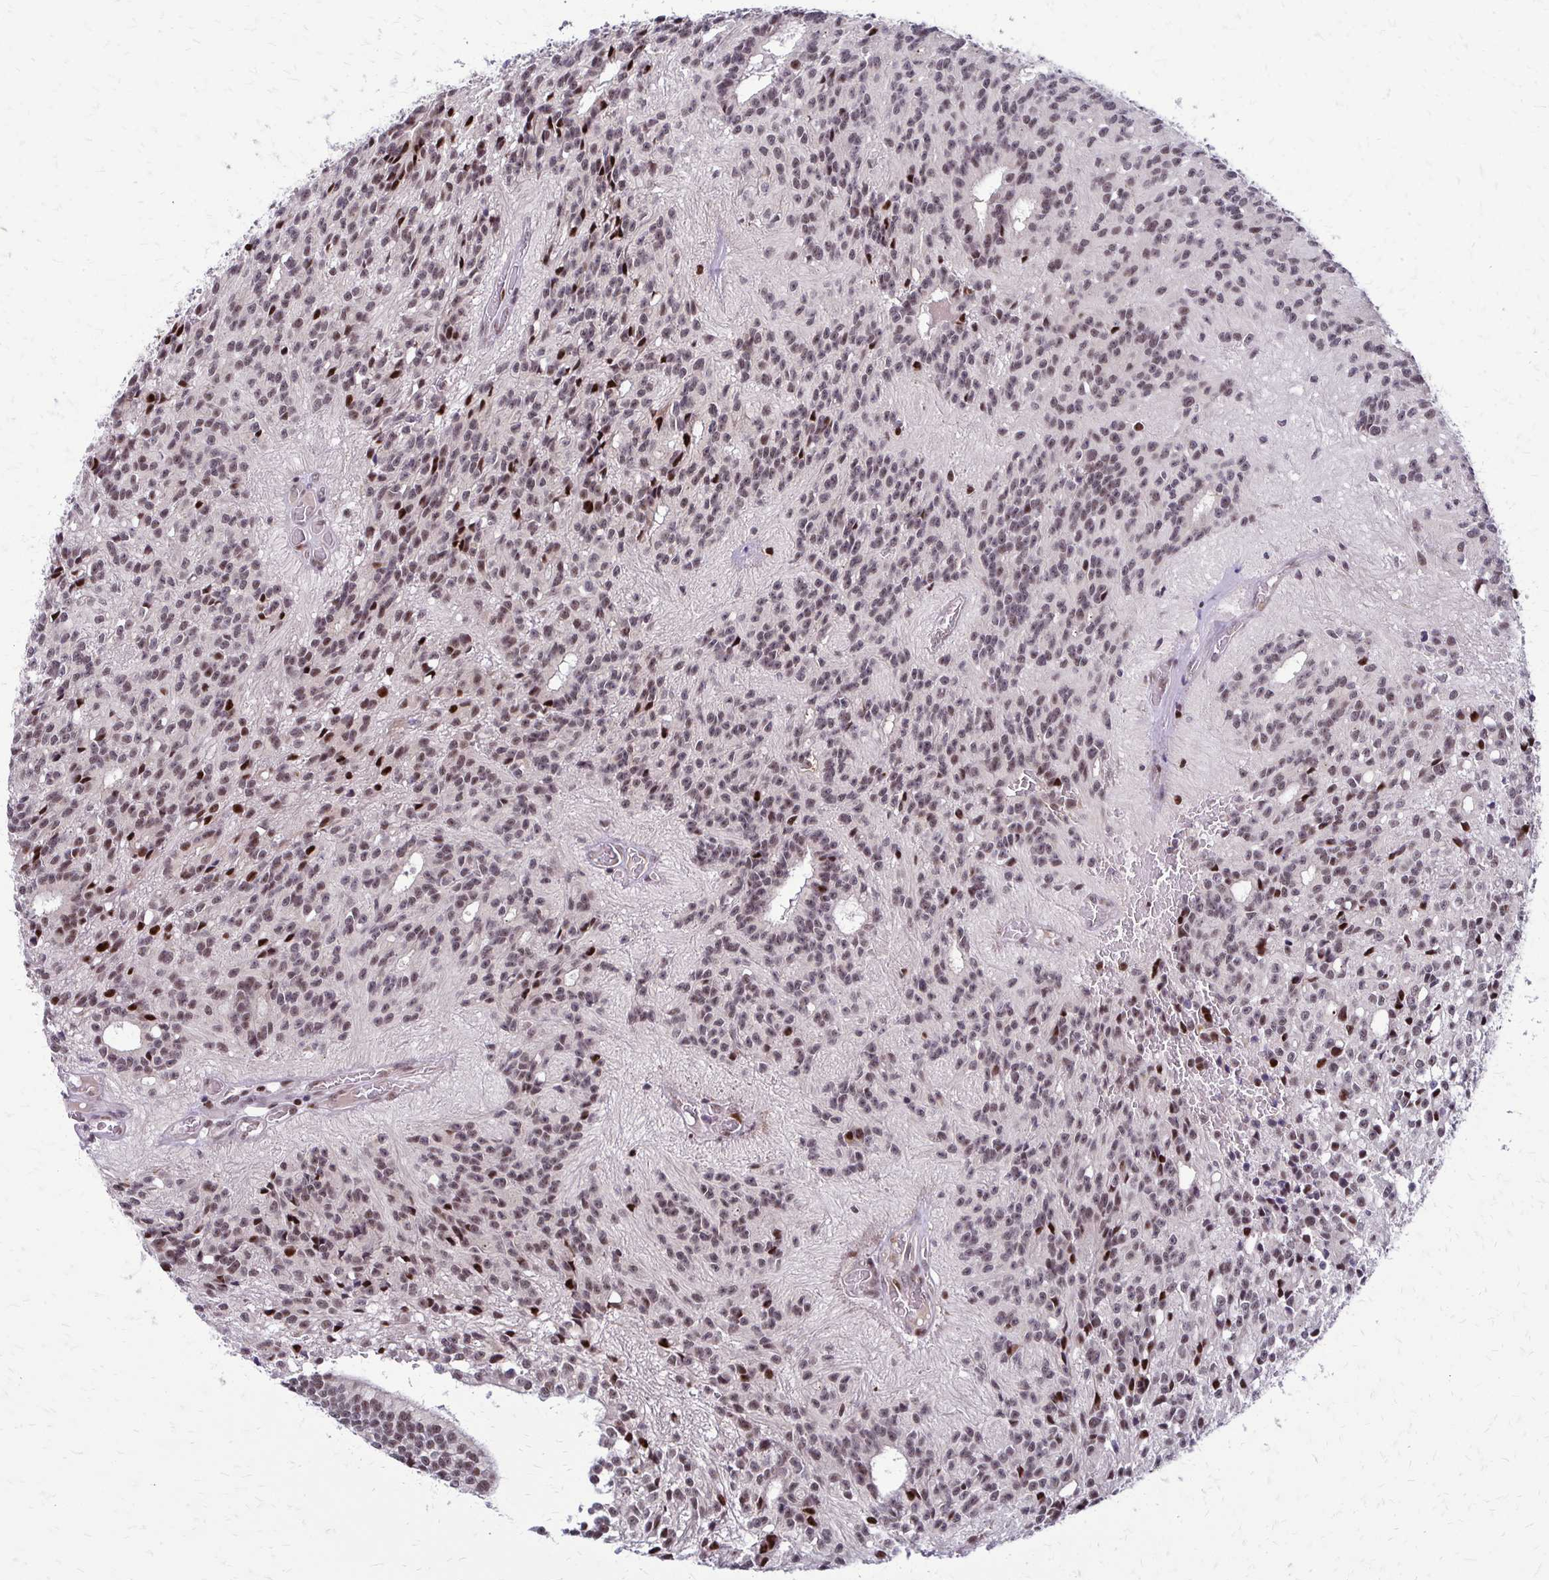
{"staining": {"intensity": "strong", "quantity": "<25%", "location": "nuclear"}, "tissue": "glioma", "cell_type": "Tumor cells", "image_type": "cancer", "snomed": [{"axis": "morphology", "description": "Glioma, malignant, Low grade"}, {"axis": "topography", "description": "Brain"}], "caption": "Protein staining of malignant low-grade glioma tissue displays strong nuclear positivity in about <25% of tumor cells. The staining was performed using DAB (3,3'-diaminobenzidine), with brown indicating positive protein expression. Nuclei are stained blue with hematoxylin.", "gene": "TRIR", "patient": {"sex": "male", "age": 31}}